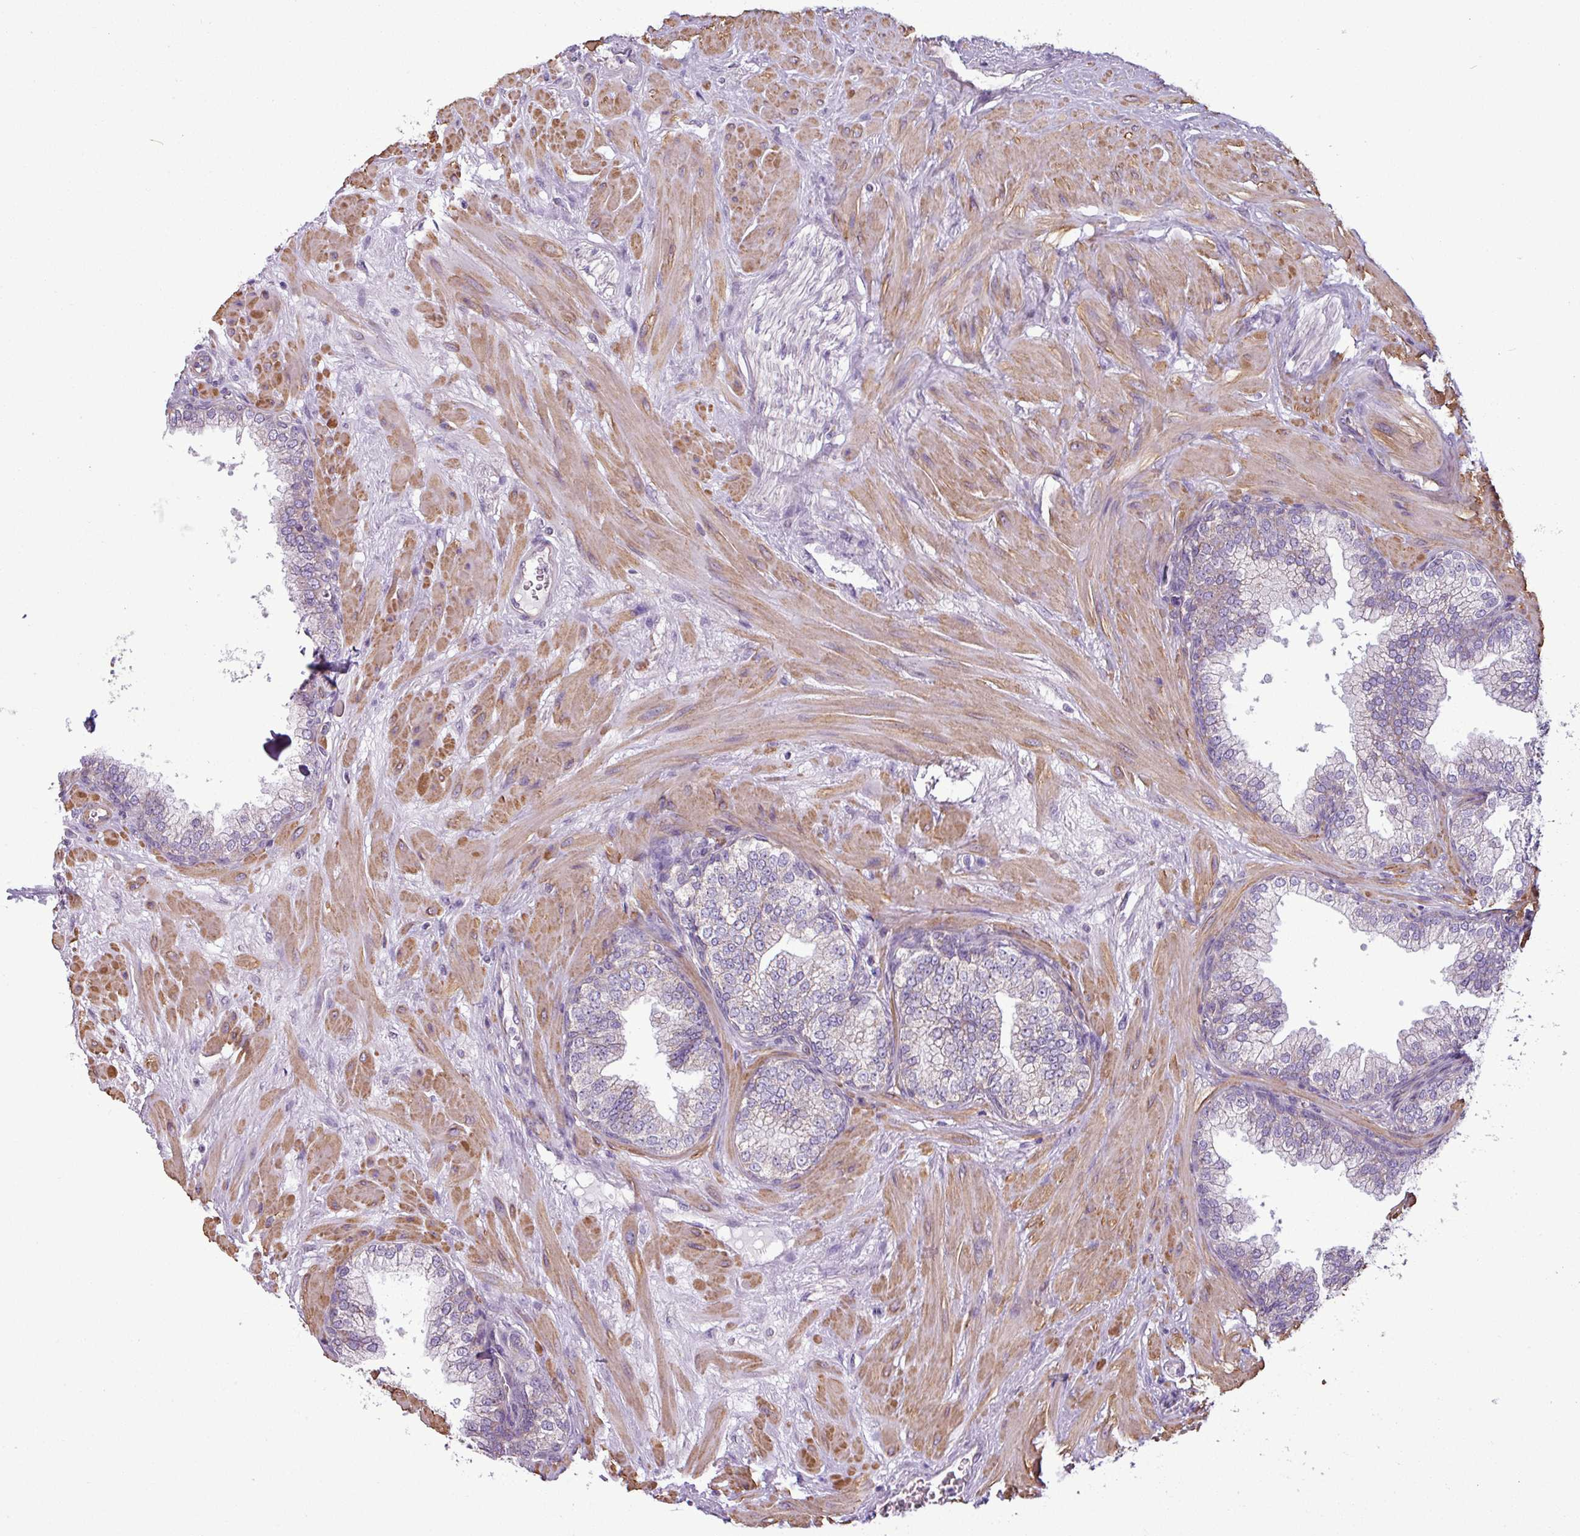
{"staining": {"intensity": "negative", "quantity": "none", "location": "none"}, "tissue": "prostate", "cell_type": "Glandular cells", "image_type": "normal", "snomed": [{"axis": "morphology", "description": "Normal tissue, NOS"}, {"axis": "topography", "description": "Prostate"}], "caption": "Normal prostate was stained to show a protein in brown. There is no significant expression in glandular cells. (Brightfield microscopy of DAB (3,3'-diaminobenzidine) immunohistochemistry (IHC) at high magnification).", "gene": "BTN2A2", "patient": {"sex": "male", "age": 60}}